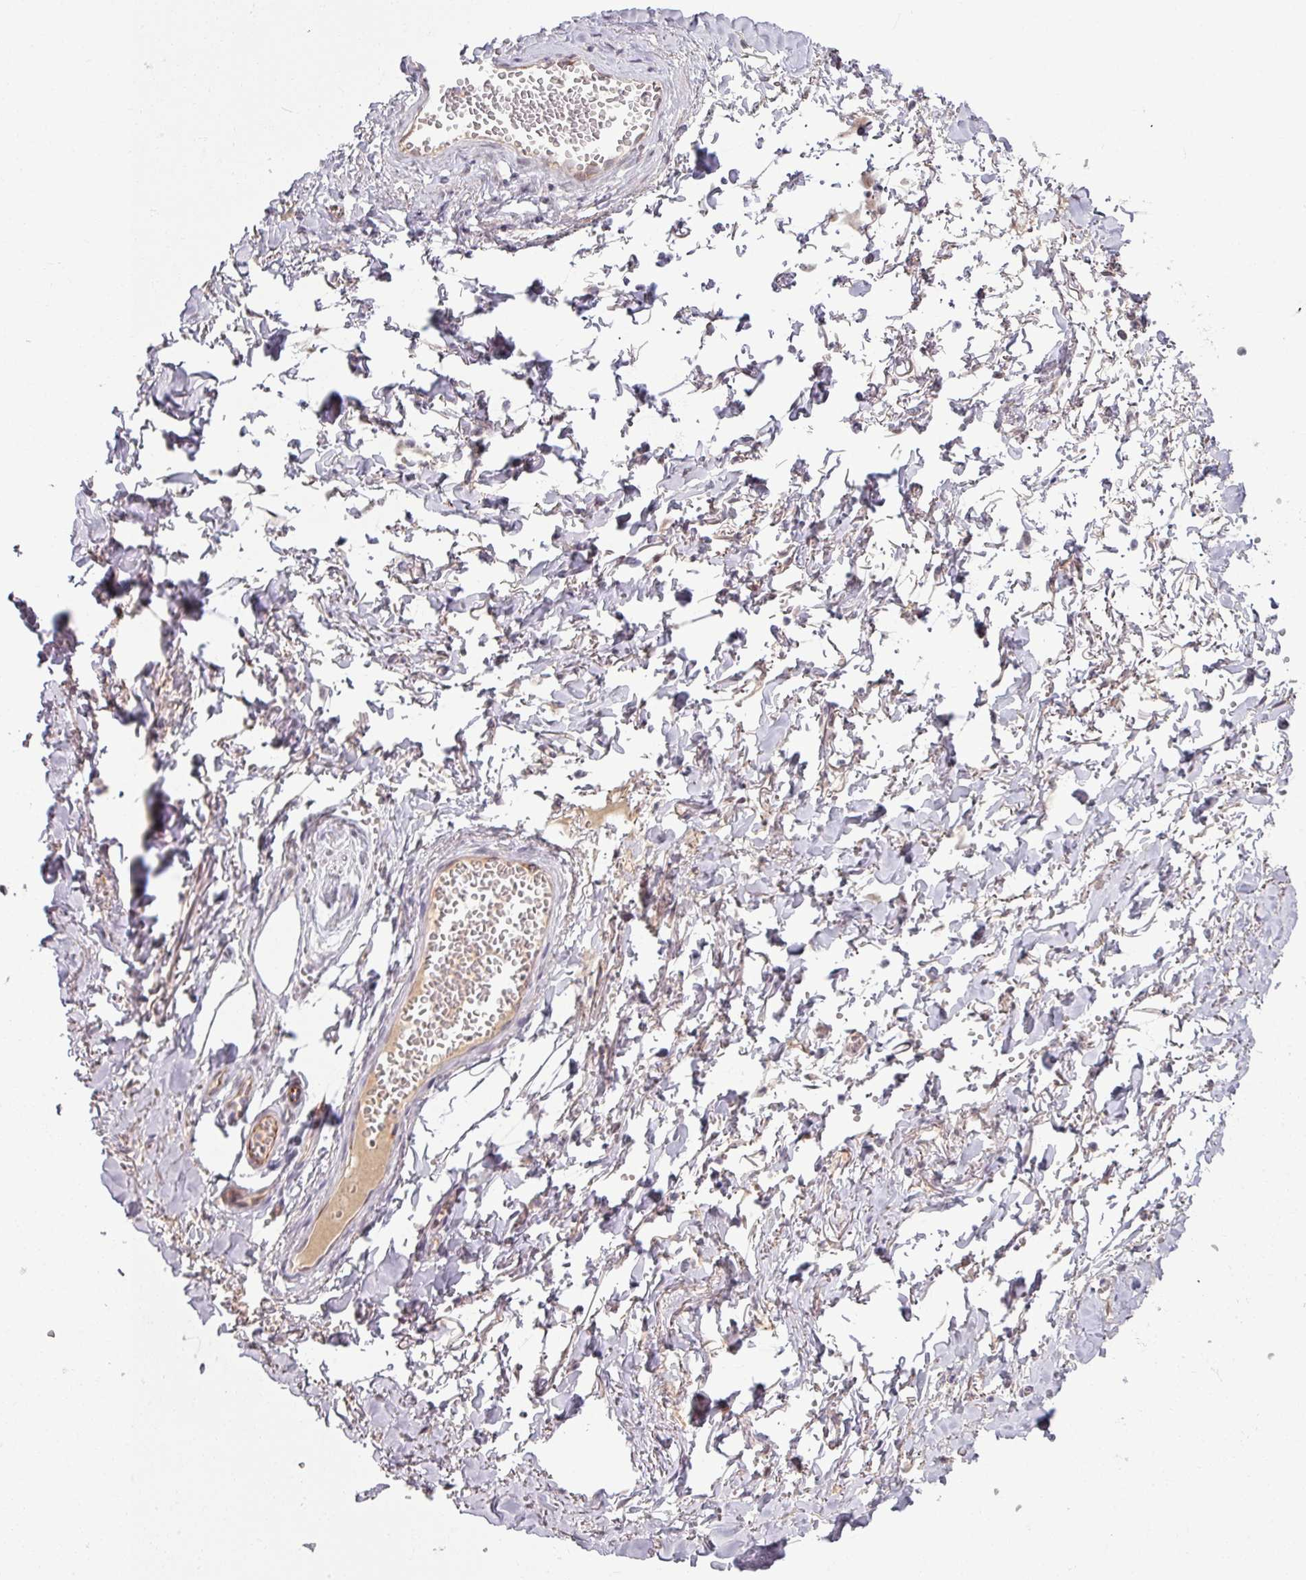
{"staining": {"intensity": "negative", "quantity": "none", "location": "none"}, "tissue": "adipose tissue", "cell_type": "Adipocytes", "image_type": "normal", "snomed": [{"axis": "morphology", "description": "Normal tissue, NOS"}, {"axis": "topography", "description": "Vulva"}, {"axis": "topography", "description": "Vagina"}, {"axis": "topography", "description": "Peripheral nerve tissue"}], "caption": "Immunohistochemistry (IHC) photomicrograph of unremarkable adipose tissue stained for a protein (brown), which shows no staining in adipocytes. (DAB IHC, high magnification).", "gene": "UVSSA", "patient": {"sex": "female", "age": 66}}